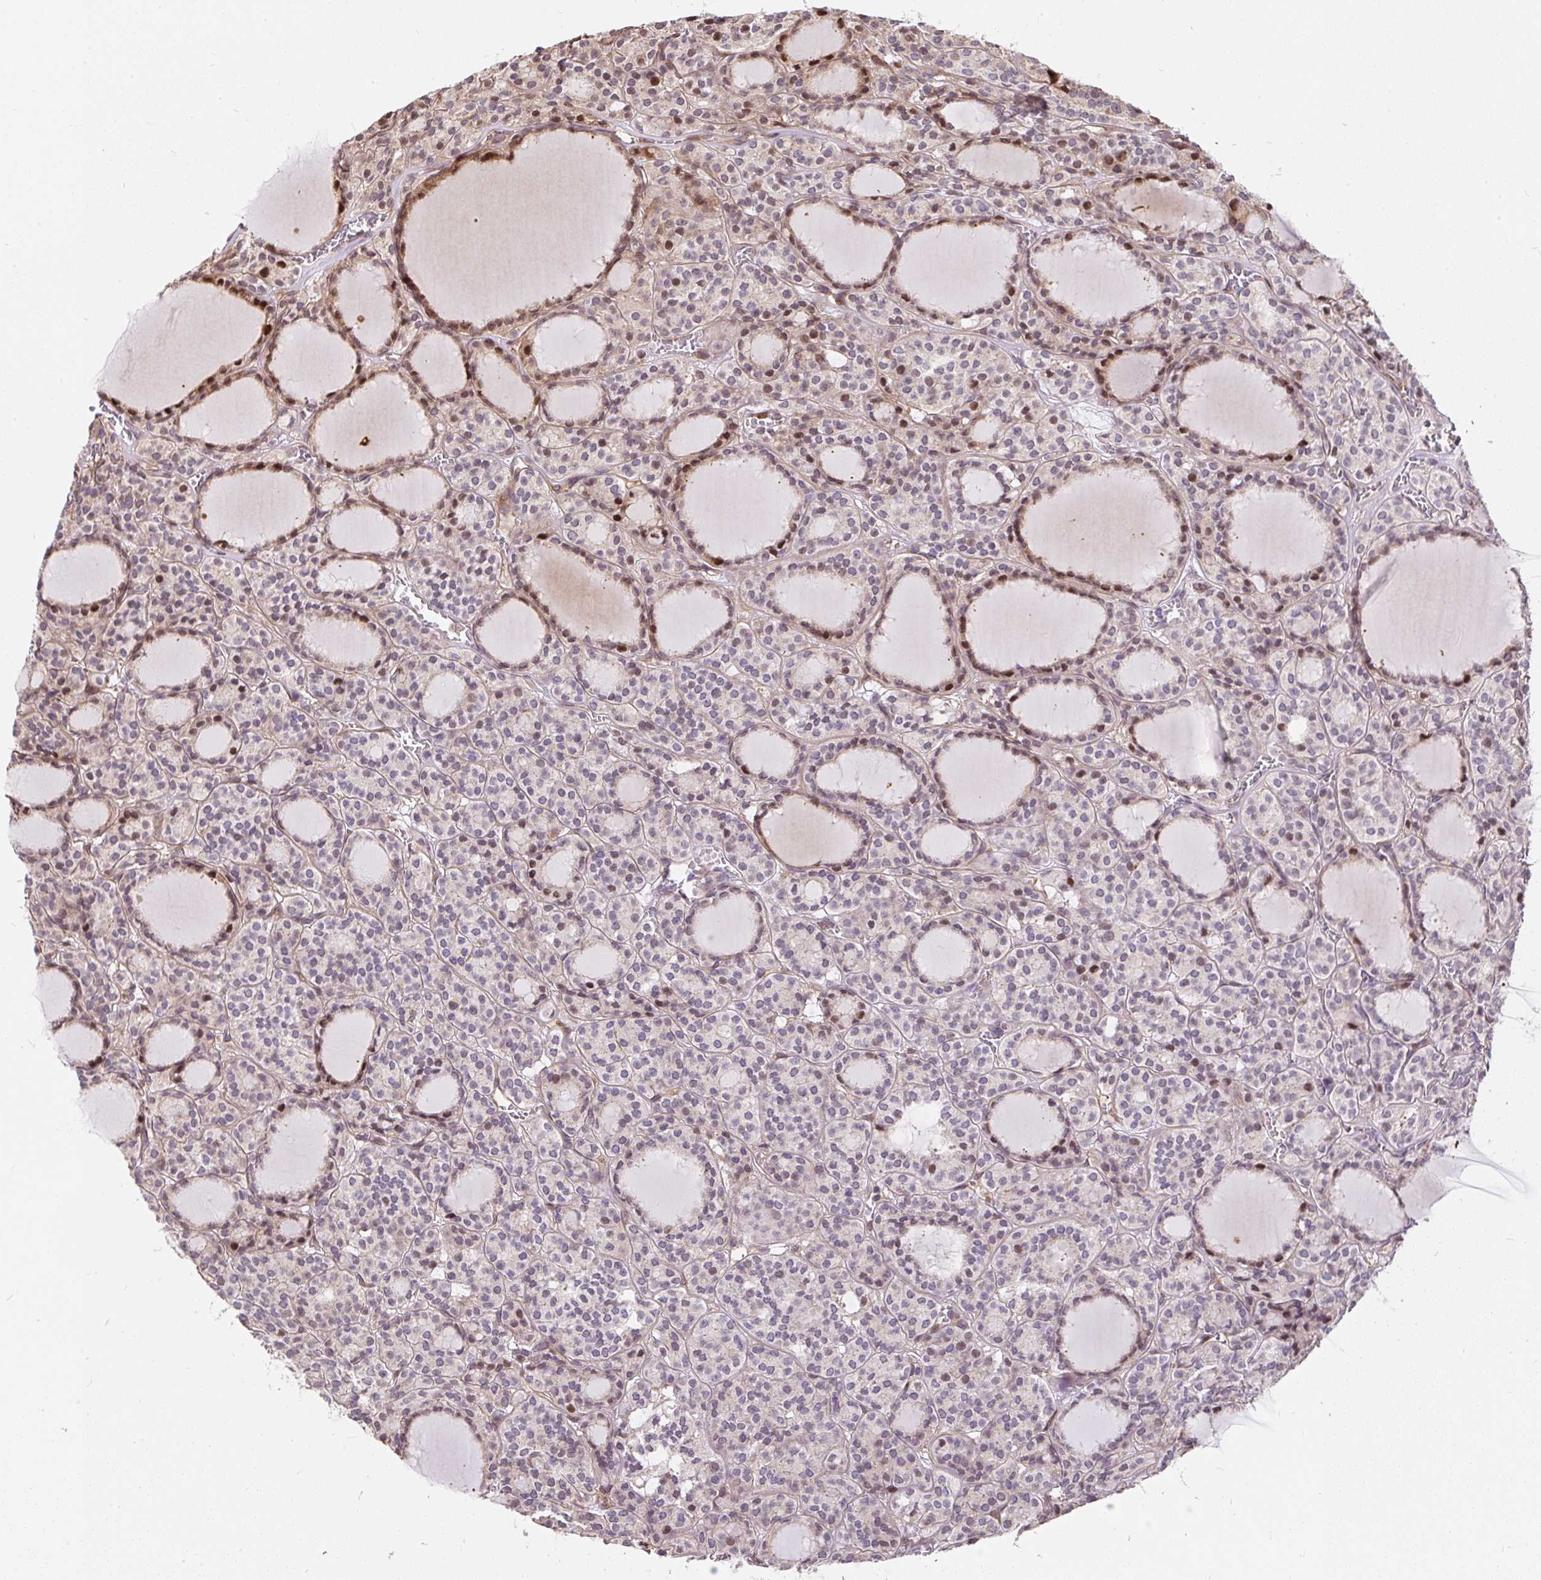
{"staining": {"intensity": "moderate", "quantity": "<25%", "location": "cytoplasmic/membranous,nuclear"}, "tissue": "thyroid cancer", "cell_type": "Tumor cells", "image_type": "cancer", "snomed": [{"axis": "morphology", "description": "Follicular adenoma carcinoma, NOS"}, {"axis": "topography", "description": "Thyroid gland"}], "caption": "High-power microscopy captured an immunohistochemistry image of follicular adenoma carcinoma (thyroid), revealing moderate cytoplasmic/membranous and nuclear expression in about <25% of tumor cells. Using DAB (brown) and hematoxylin (blue) stains, captured at high magnification using brightfield microscopy.", "gene": "PUS7L", "patient": {"sex": "female", "age": 63}}